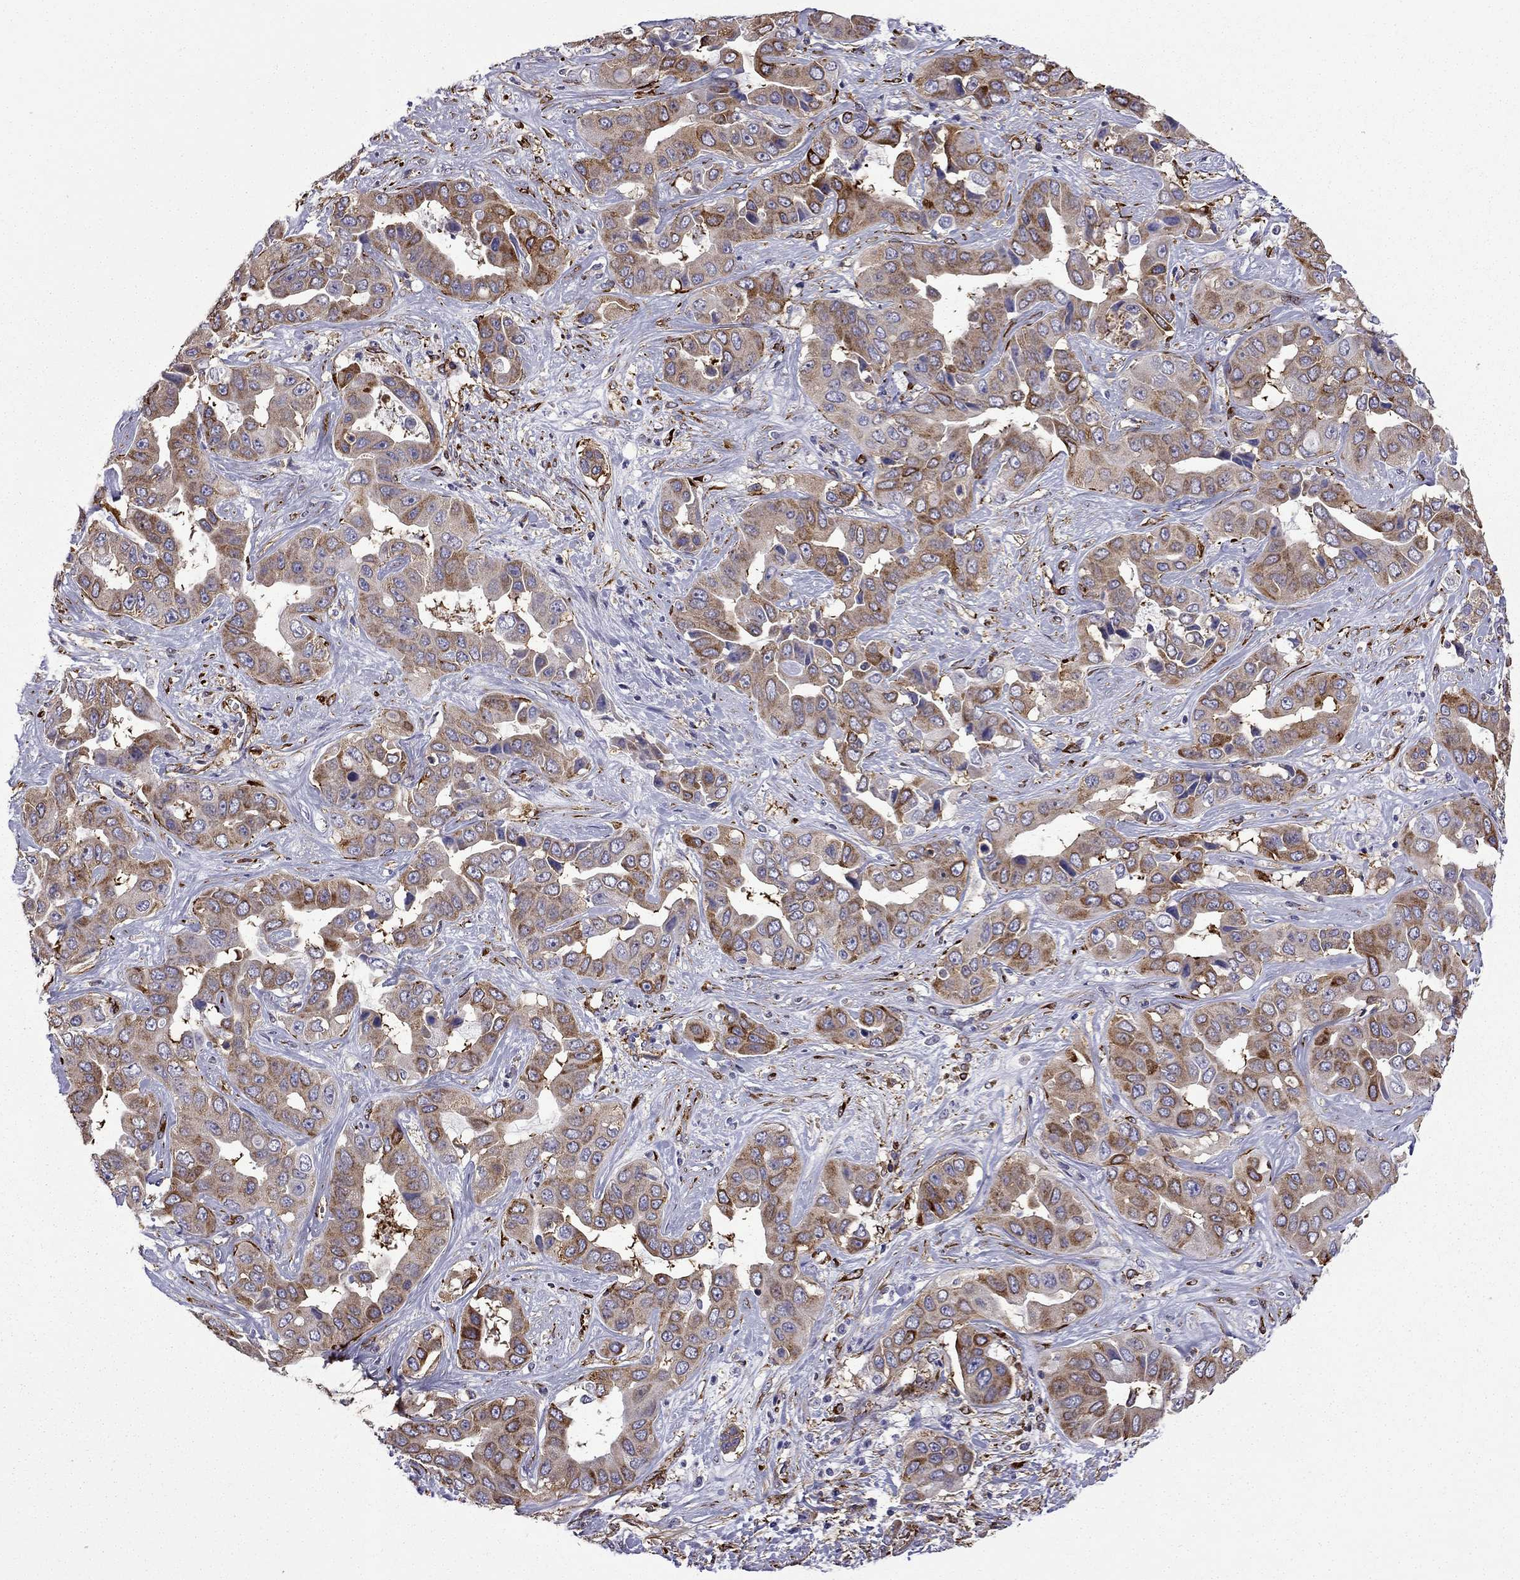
{"staining": {"intensity": "moderate", "quantity": ">75%", "location": "cytoplasmic/membranous"}, "tissue": "liver cancer", "cell_type": "Tumor cells", "image_type": "cancer", "snomed": [{"axis": "morphology", "description": "Cholangiocarcinoma"}, {"axis": "topography", "description": "Liver"}], "caption": "This photomicrograph shows cholangiocarcinoma (liver) stained with immunohistochemistry to label a protein in brown. The cytoplasmic/membranous of tumor cells show moderate positivity for the protein. Nuclei are counter-stained blue.", "gene": "MAP4", "patient": {"sex": "female", "age": 52}}